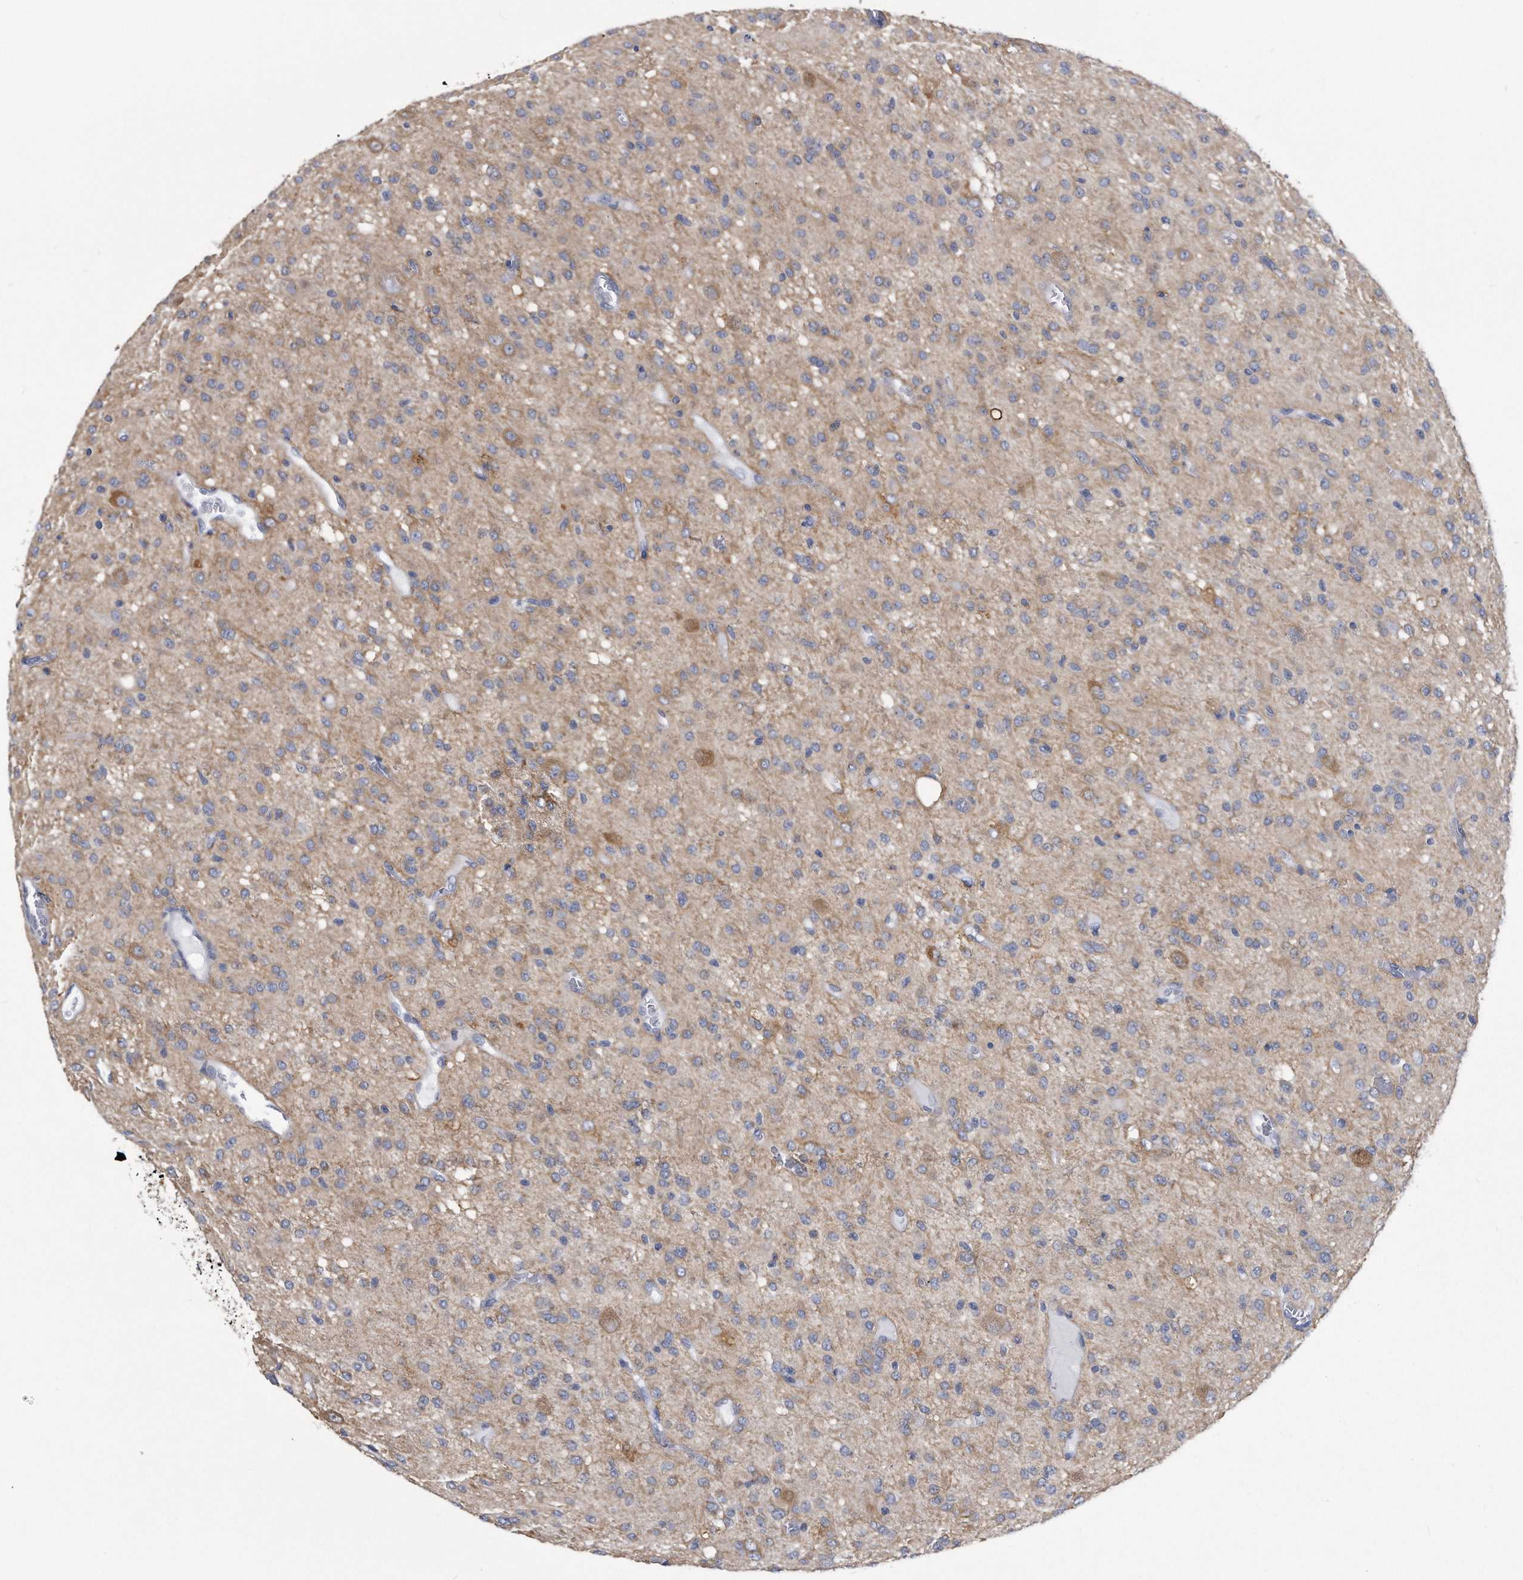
{"staining": {"intensity": "weak", "quantity": "<25%", "location": "cytoplasmic/membranous"}, "tissue": "glioma", "cell_type": "Tumor cells", "image_type": "cancer", "snomed": [{"axis": "morphology", "description": "Glioma, malignant, High grade"}, {"axis": "topography", "description": "Brain"}], "caption": "A histopathology image of malignant glioma (high-grade) stained for a protein displays no brown staining in tumor cells. (DAB immunohistochemistry (IHC) visualized using brightfield microscopy, high magnification).", "gene": "PYGB", "patient": {"sex": "female", "age": 59}}